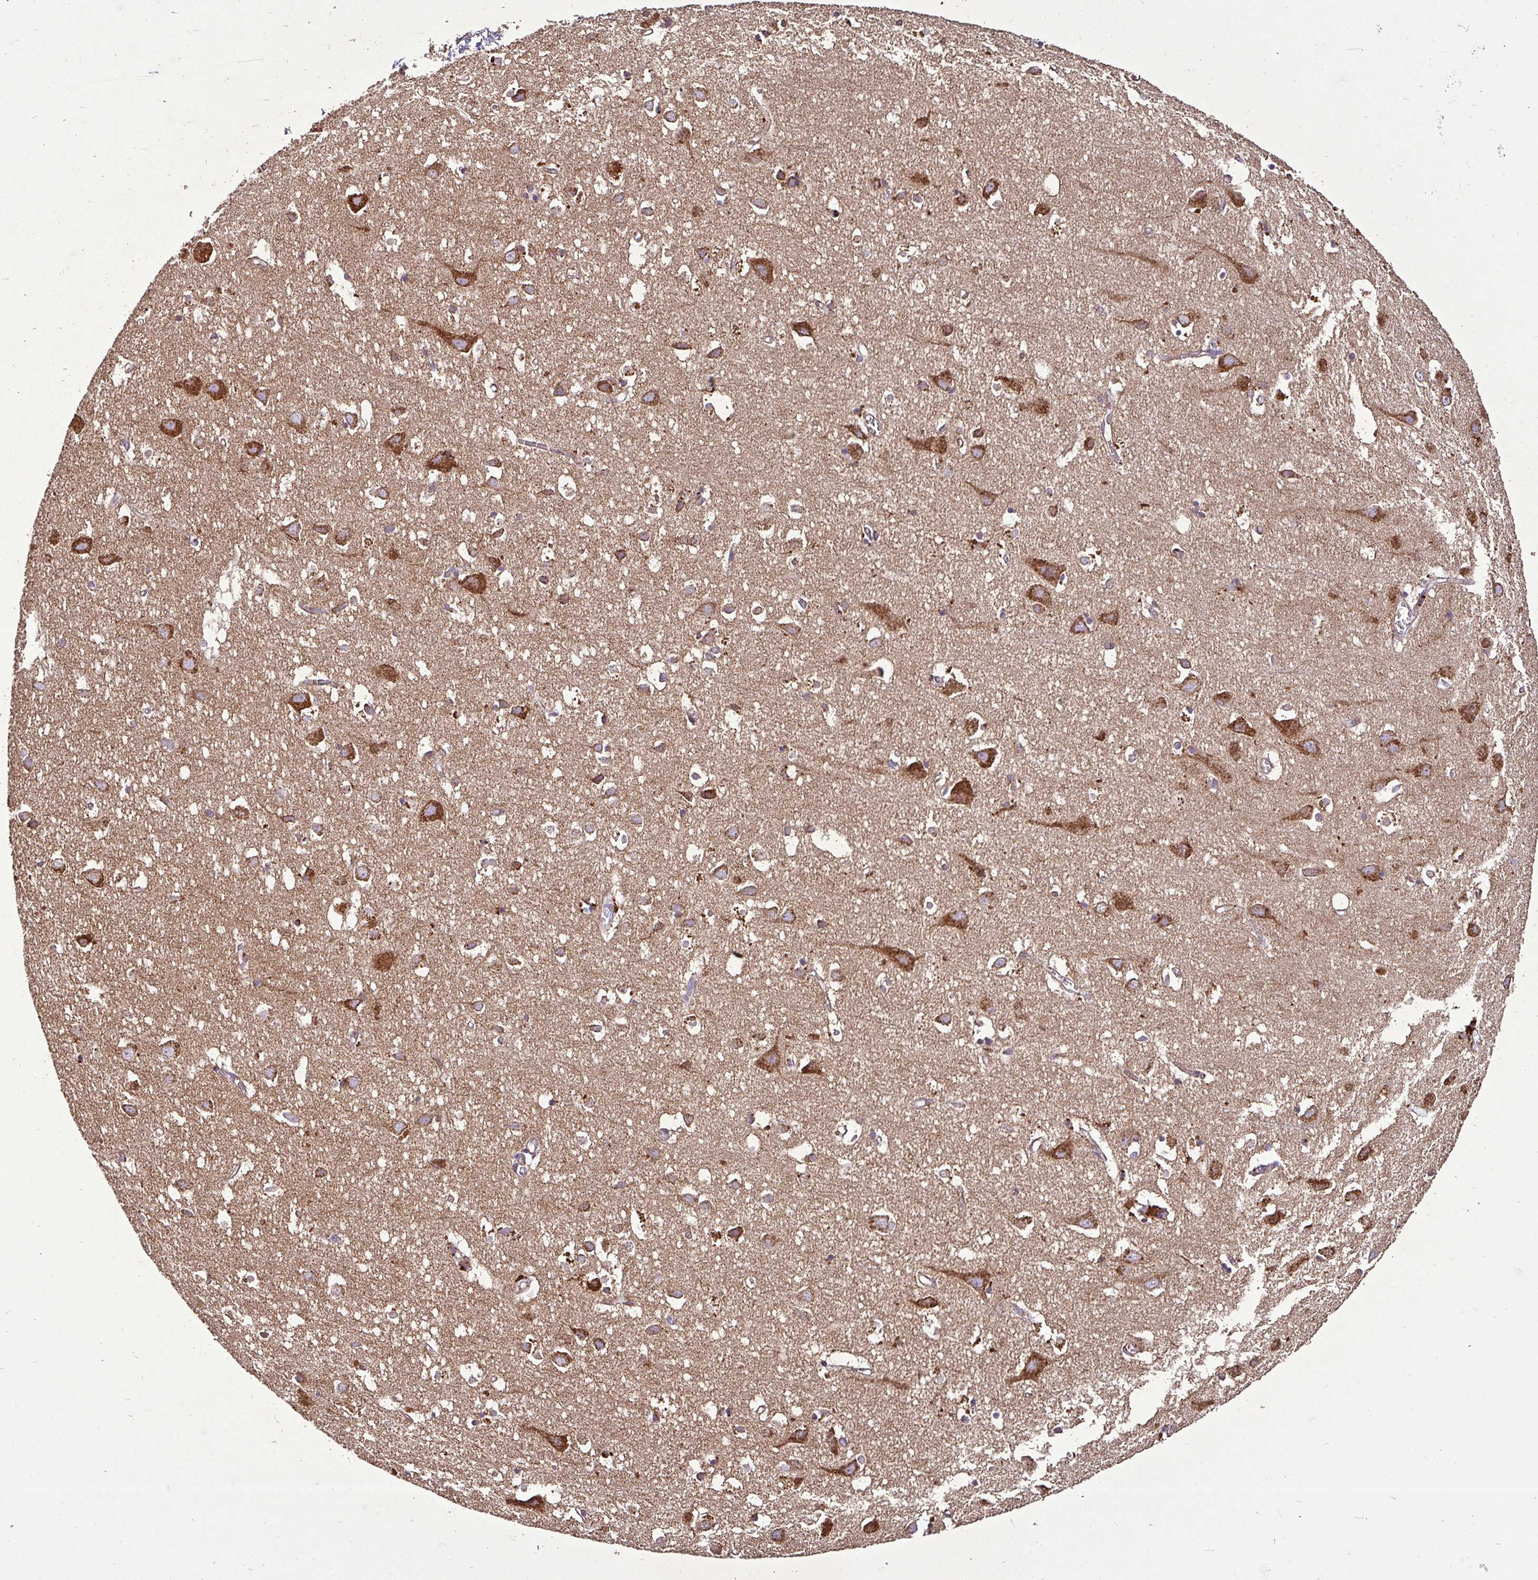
{"staining": {"intensity": "weak", "quantity": "25%-75%", "location": "cytoplasmic/membranous"}, "tissue": "cerebral cortex", "cell_type": "Endothelial cells", "image_type": "normal", "snomed": [{"axis": "morphology", "description": "Normal tissue, NOS"}, {"axis": "topography", "description": "Cerebral cortex"}], "caption": "Immunohistochemical staining of normal human cerebral cortex exhibits weak cytoplasmic/membranous protein staining in about 25%-75% of endothelial cells.", "gene": "AGK", "patient": {"sex": "male", "age": 70}}